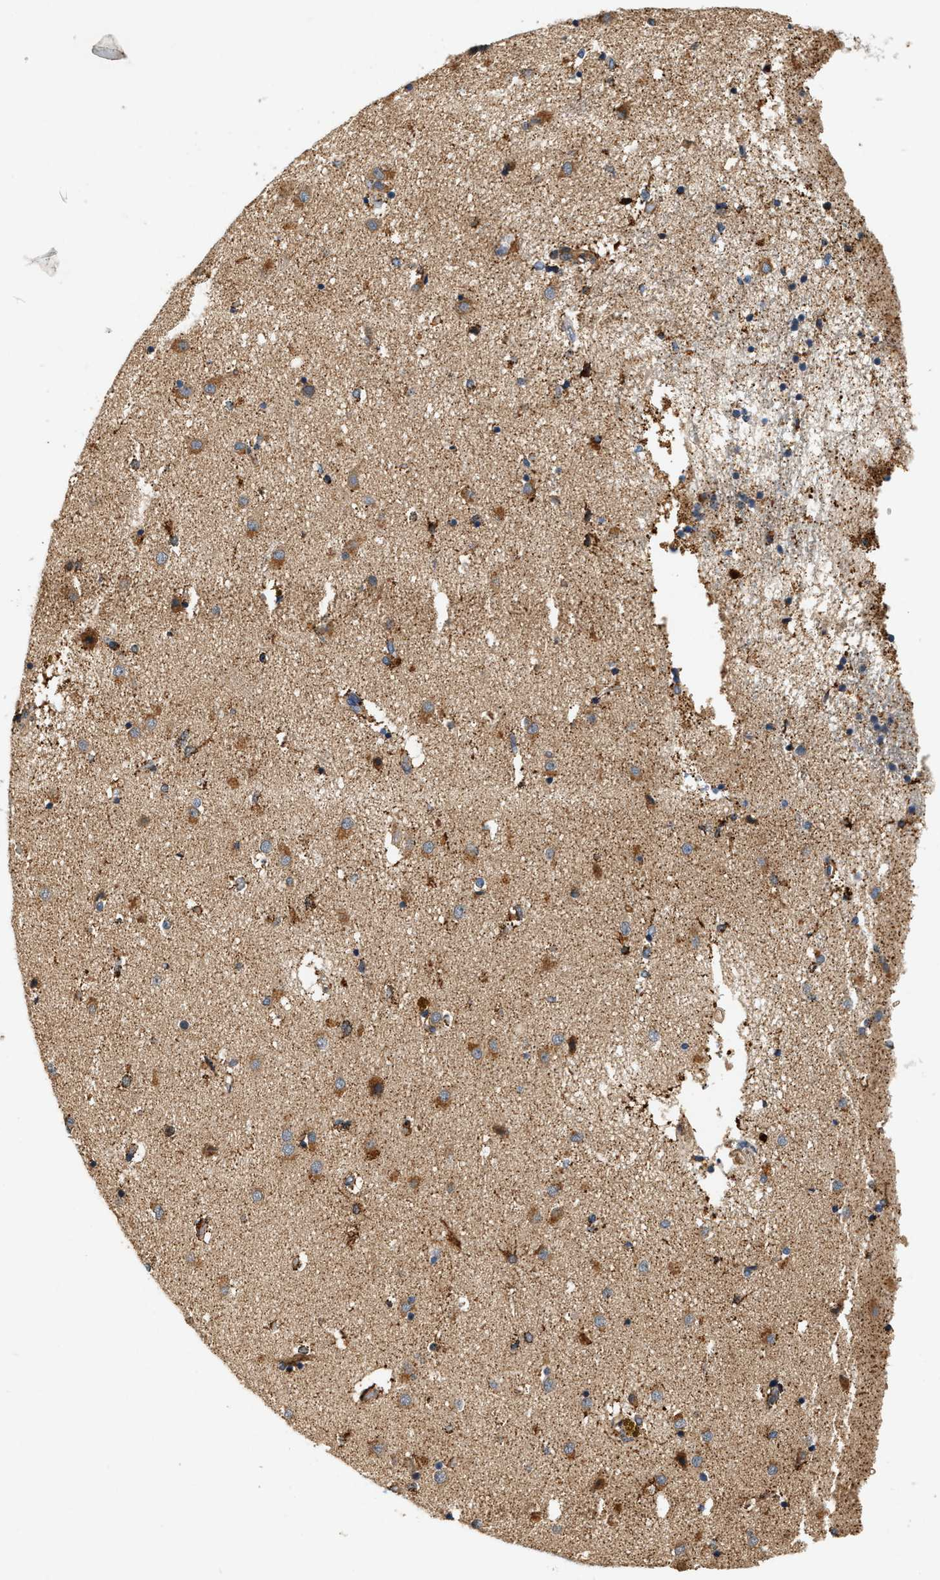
{"staining": {"intensity": "moderate", "quantity": ">75%", "location": "cytoplasmic/membranous"}, "tissue": "caudate", "cell_type": "Glial cells", "image_type": "normal", "snomed": [{"axis": "morphology", "description": "Normal tissue, NOS"}, {"axis": "topography", "description": "Lateral ventricle wall"}], "caption": "Glial cells demonstrate medium levels of moderate cytoplasmic/membranous staining in approximately >75% of cells in benign caudate. (DAB (3,3'-diaminobenzidine) IHC, brown staining for protein, blue staining for nuclei).", "gene": "DUSP10", "patient": {"sex": "male", "age": 70}}